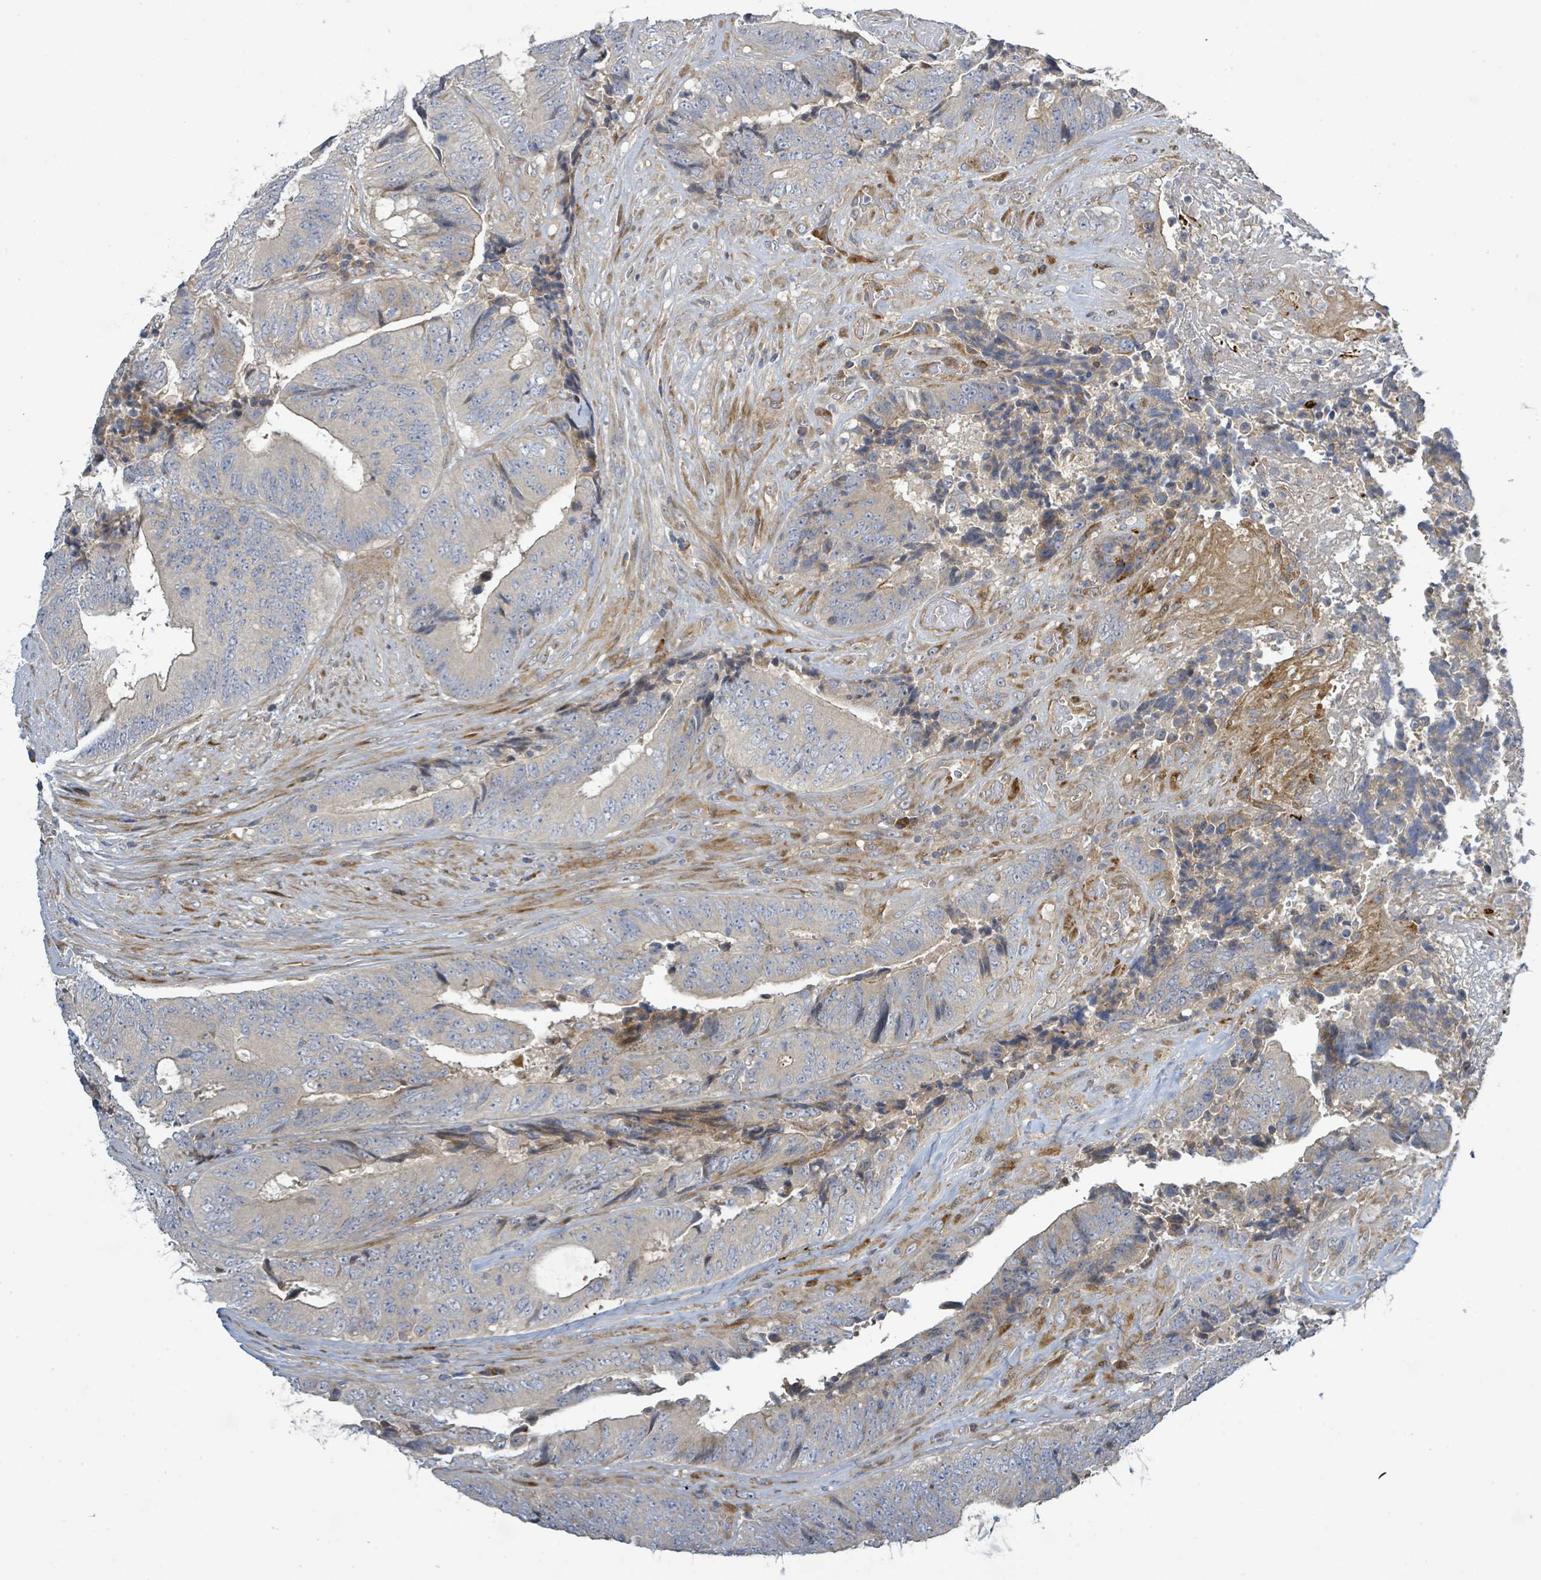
{"staining": {"intensity": "strong", "quantity": "<25%", "location": "cytoplasmic/membranous"}, "tissue": "colorectal cancer", "cell_type": "Tumor cells", "image_type": "cancer", "snomed": [{"axis": "morphology", "description": "Adenocarcinoma, NOS"}, {"axis": "topography", "description": "Rectum"}], "caption": "A photomicrograph showing strong cytoplasmic/membranous positivity in approximately <25% of tumor cells in adenocarcinoma (colorectal), as visualized by brown immunohistochemical staining.", "gene": "CFAP210", "patient": {"sex": "male", "age": 72}}